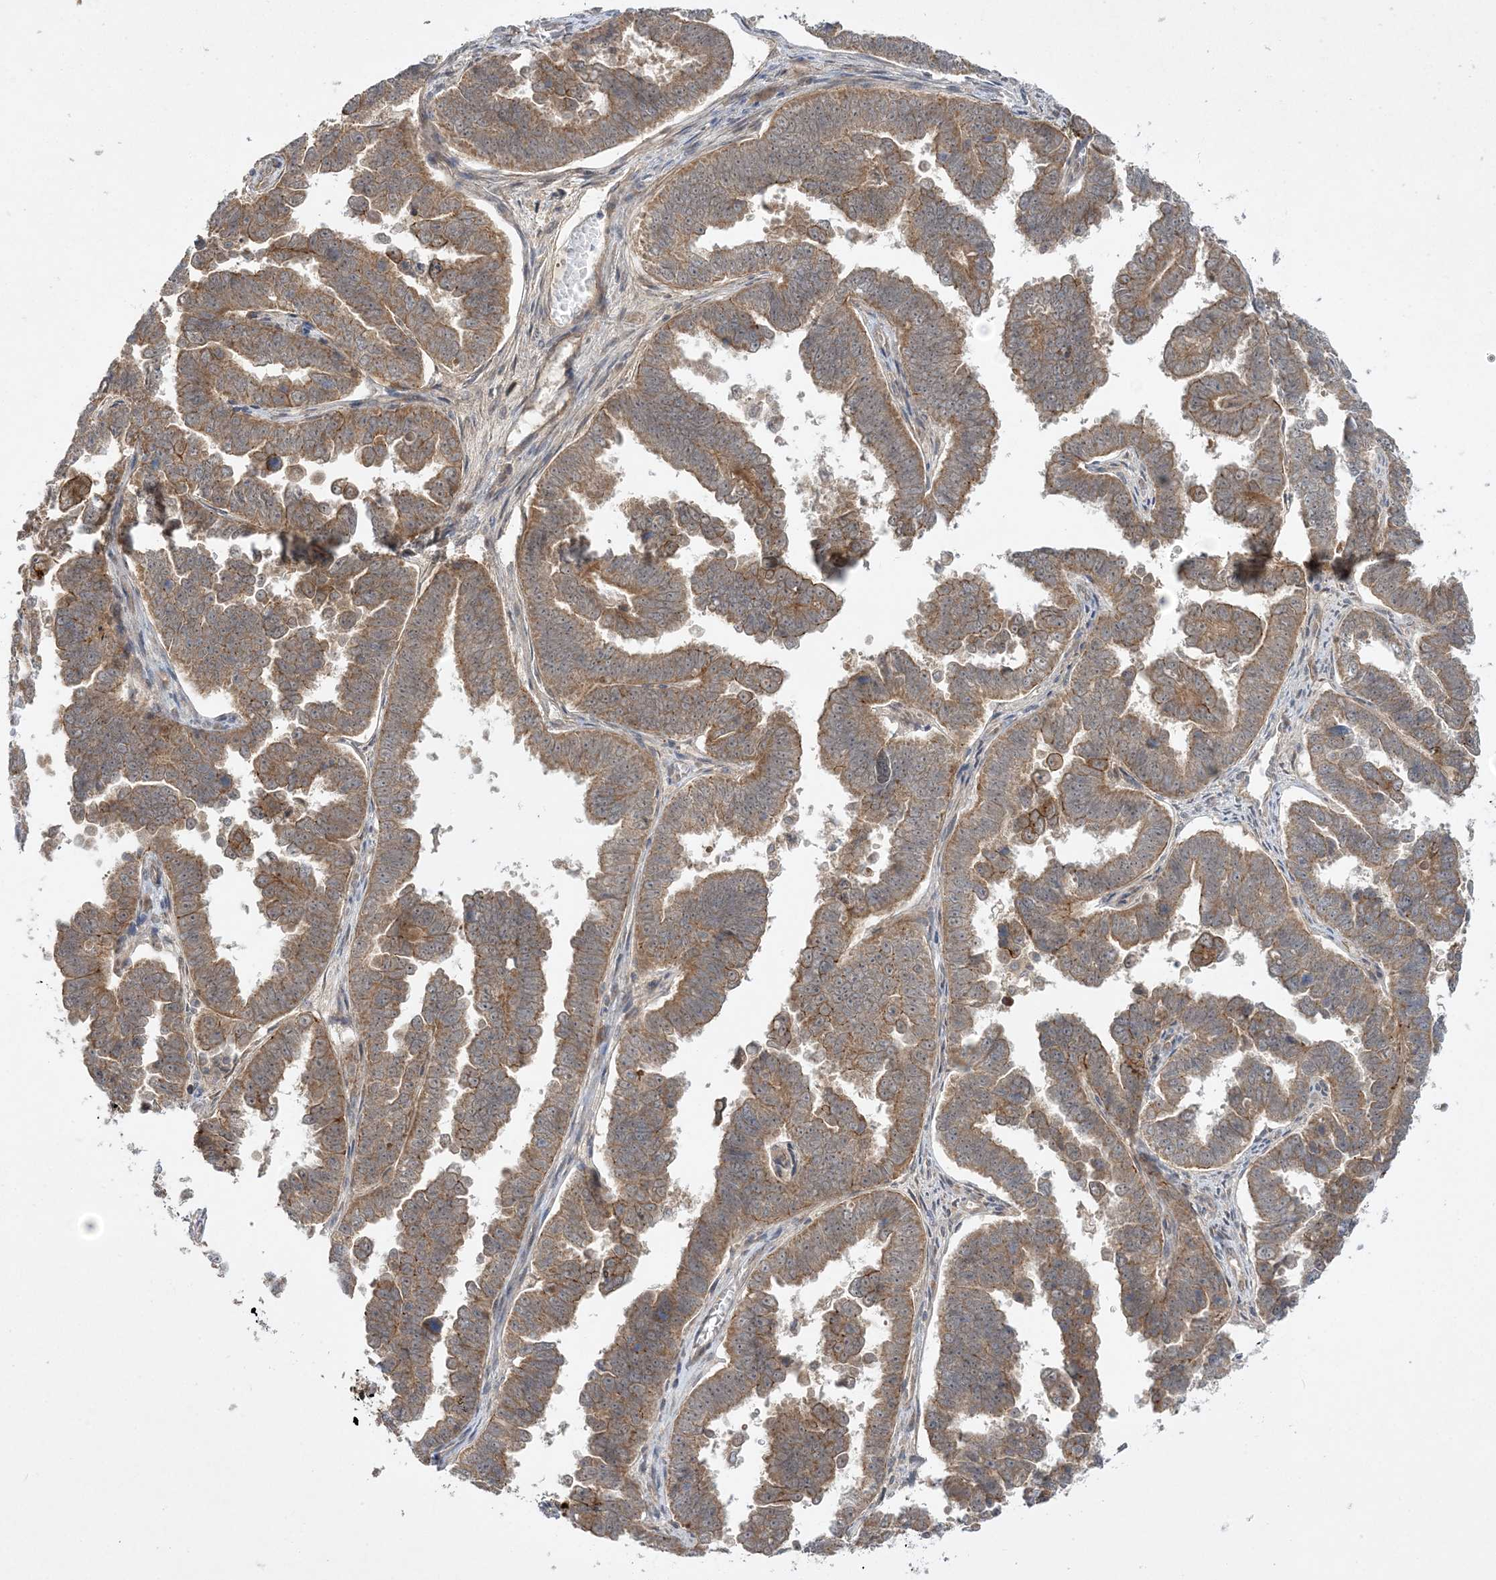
{"staining": {"intensity": "moderate", "quantity": ">75%", "location": "cytoplasmic/membranous"}, "tissue": "endometrial cancer", "cell_type": "Tumor cells", "image_type": "cancer", "snomed": [{"axis": "morphology", "description": "Adenocarcinoma, NOS"}, {"axis": "topography", "description": "Endometrium"}], "caption": "This is a micrograph of immunohistochemistry staining of endometrial cancer, which shows moderate expression in the cytoplasmic/membranous of tumor cells.", "gene": "MMADHC", "patient": {"sex": "female", "age": 75}}